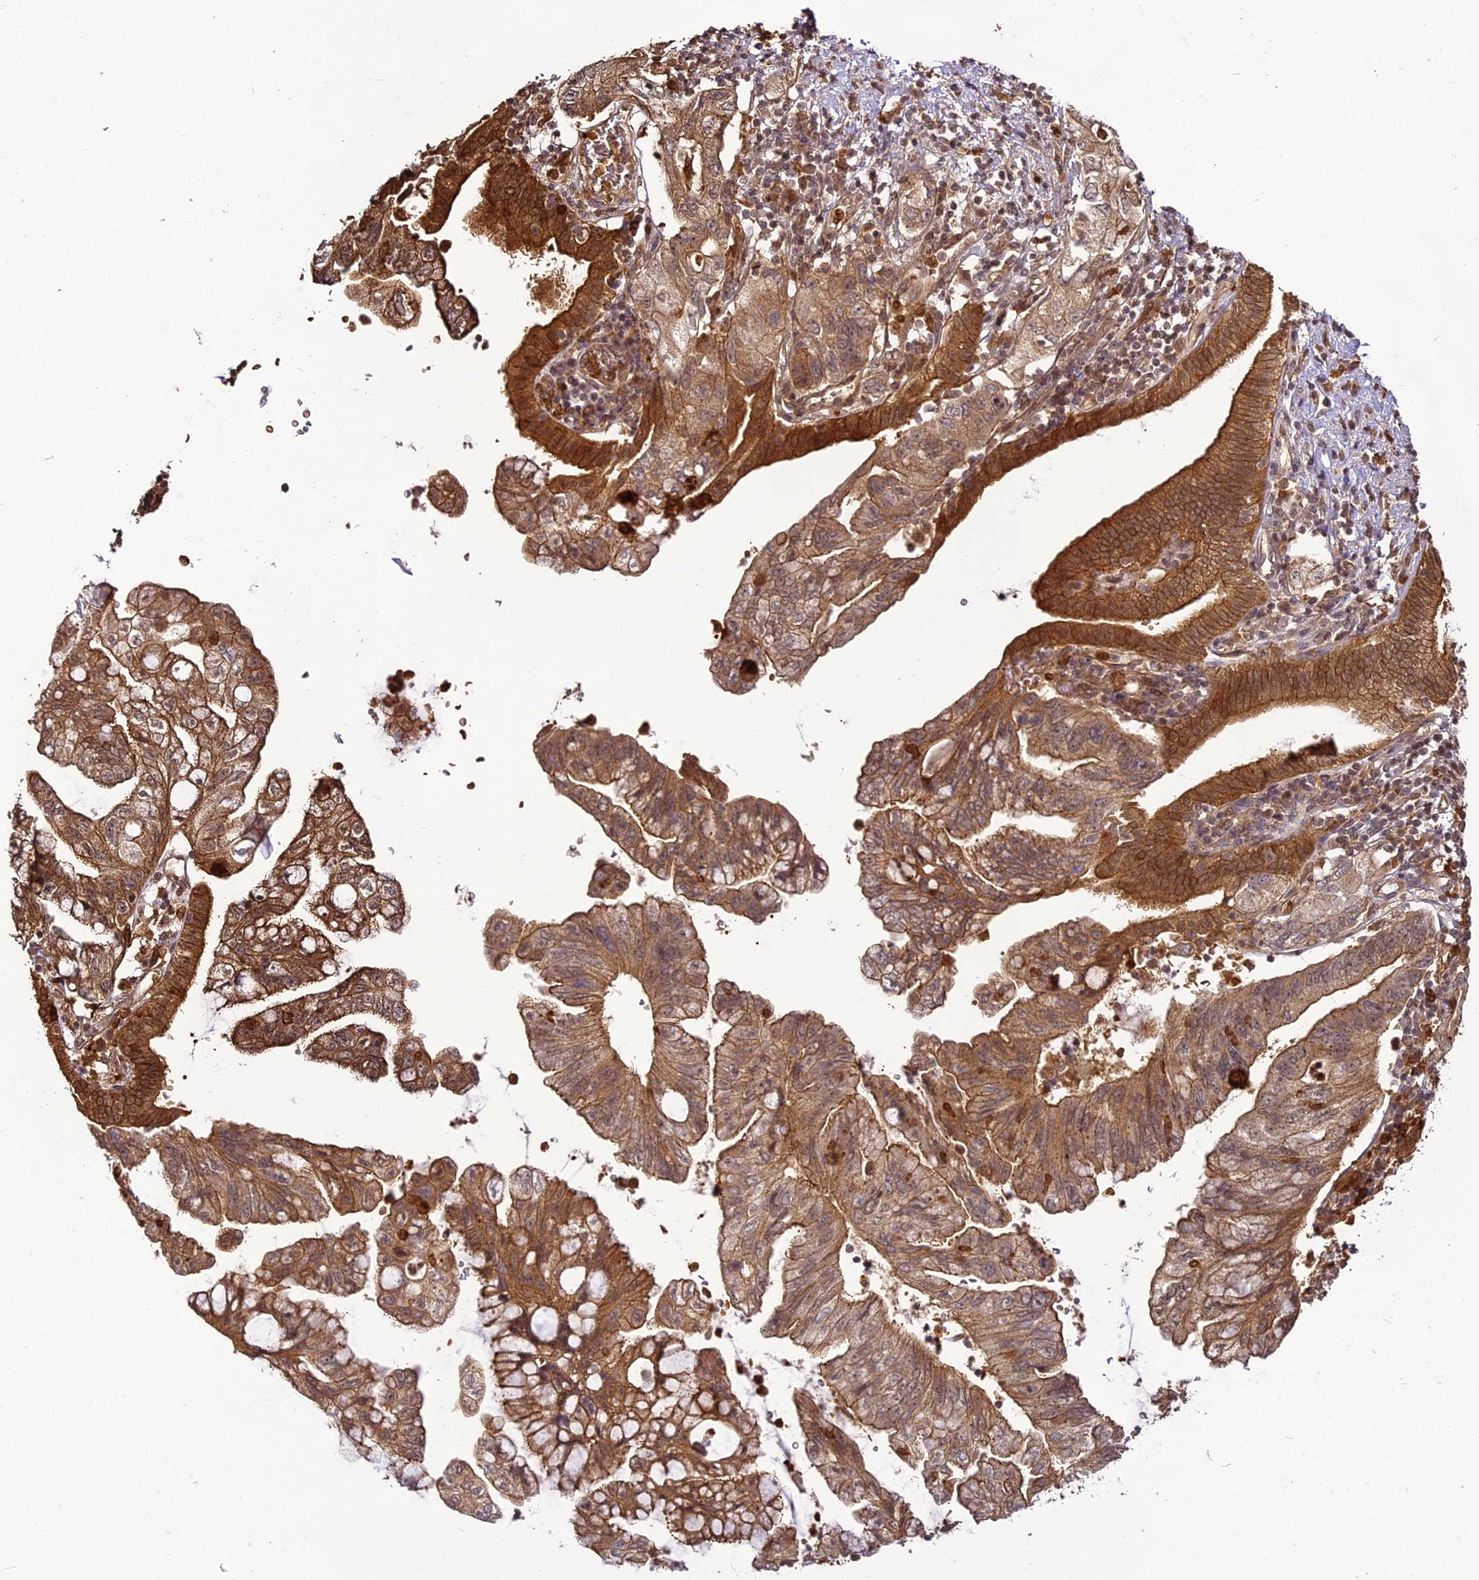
{"staining": {"intensity": "strong", "quantity": ">75%", "location": "cytoplasmic/membranous"}, "tissue": "pancreatic cancer", "cell_type": "Tumor cells", "image_type": "cancer", "snomed": [{"axis": "morphology", "description": "Adenocarcinoma, NOS"}, {"axis": "topography", "description": "Pancreas"}], "caption": "IHC staining of pancreatic adenocarcinoma, which displays high levels of strong cytoplasmic/membranous expression in about >75% of tumor cells indicating strong cytoplasmic/membranous protein staining. The staining was performed using DAB (brown) for protein detection and nuclei were counterstained in hematoxylin (blue).", "gene": "BCDIN3D", "patient": {"sex": "female", "age": 73}}